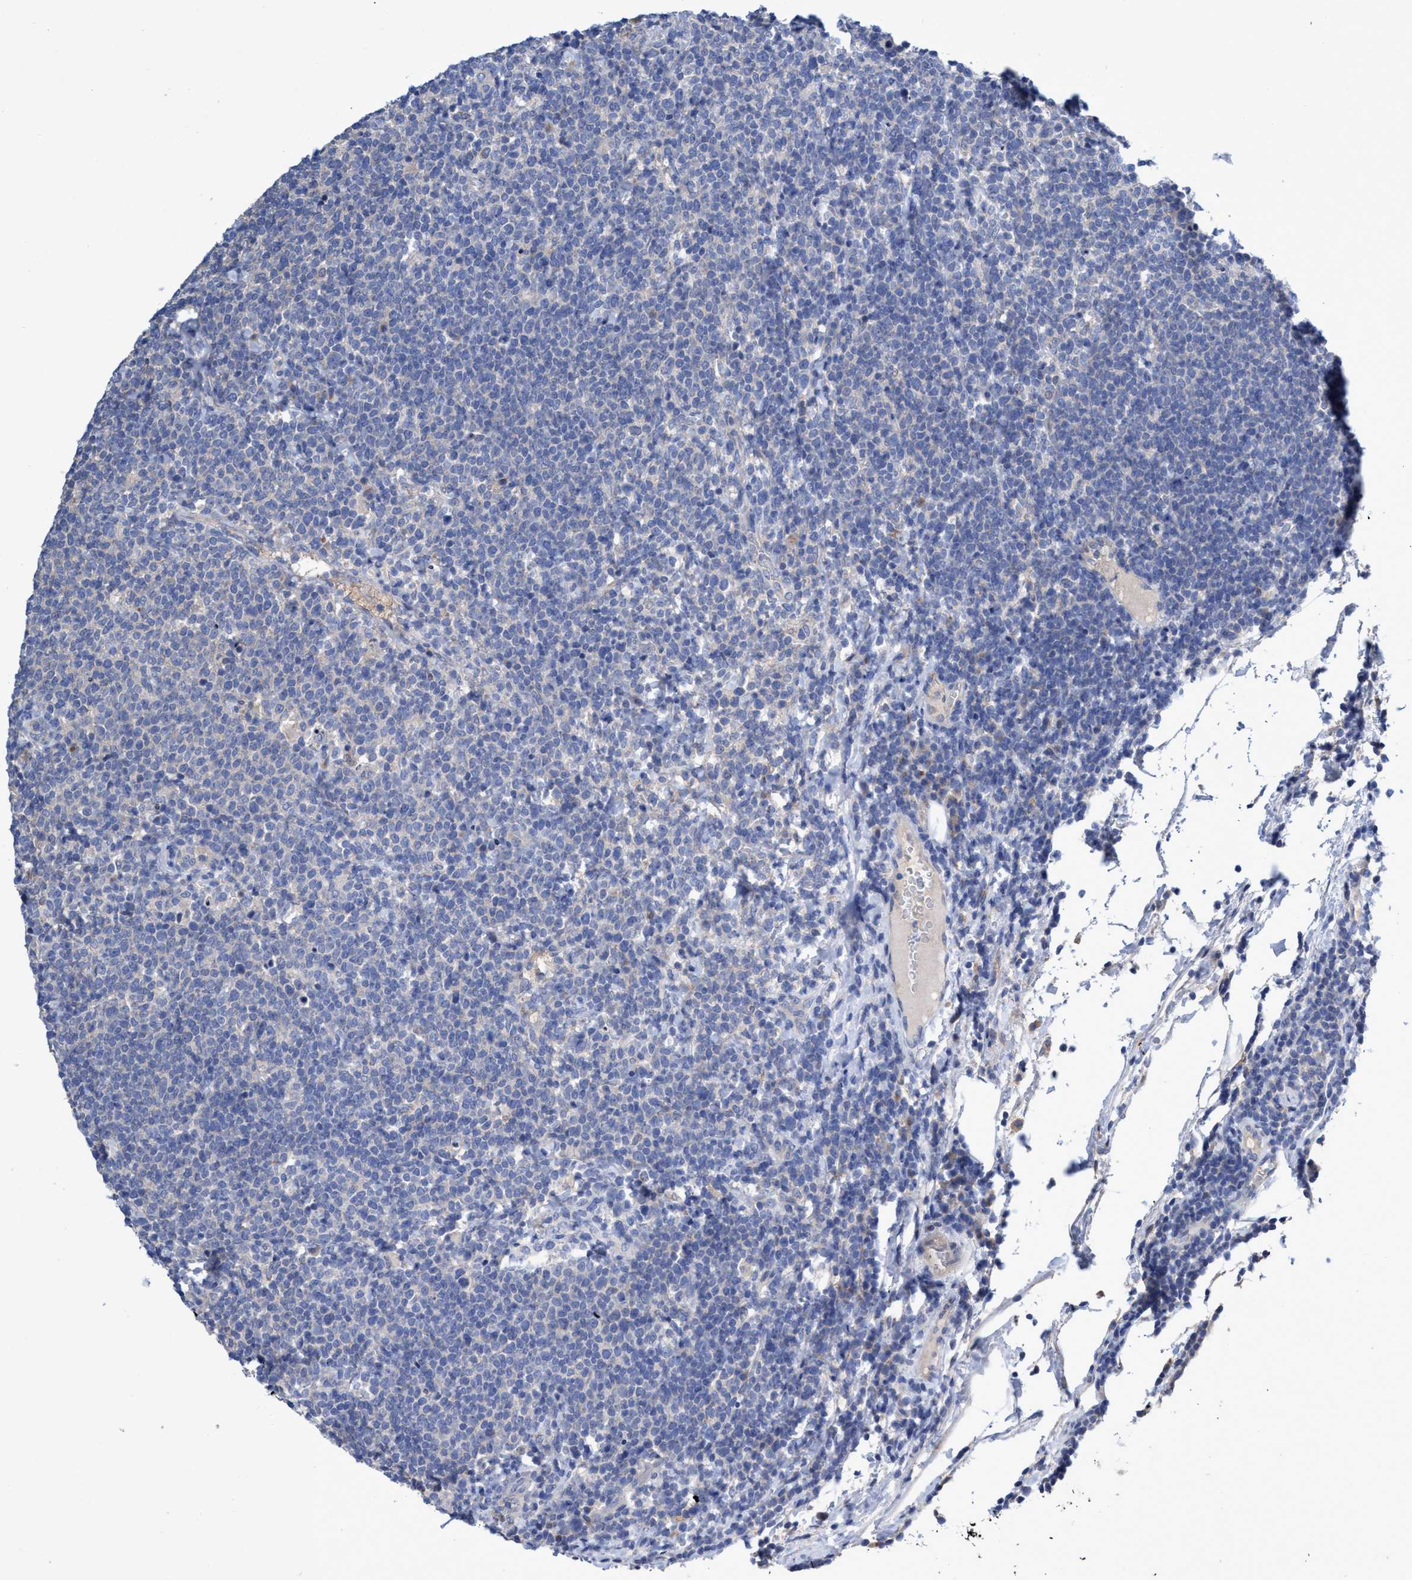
{"staining": {"intensity": "negative", "quantity": "none", "location": "none"}, "tissue": "lymphoma", "cell_type": "Tumor cells", "image_type": "cancer", "snomed": [{"axis": "morphology", "description": "Malignant lymphoma, non-Hodgkin's type, High grade"}, {"axis": "topography", "description": "Lymph node"}], "caption": "Immunohistochemical staining of lymphoma demonstrates no significant staining in tumor cells.", "gene": "SVEP1", "patient": {"sex": "male", "age": 61}}